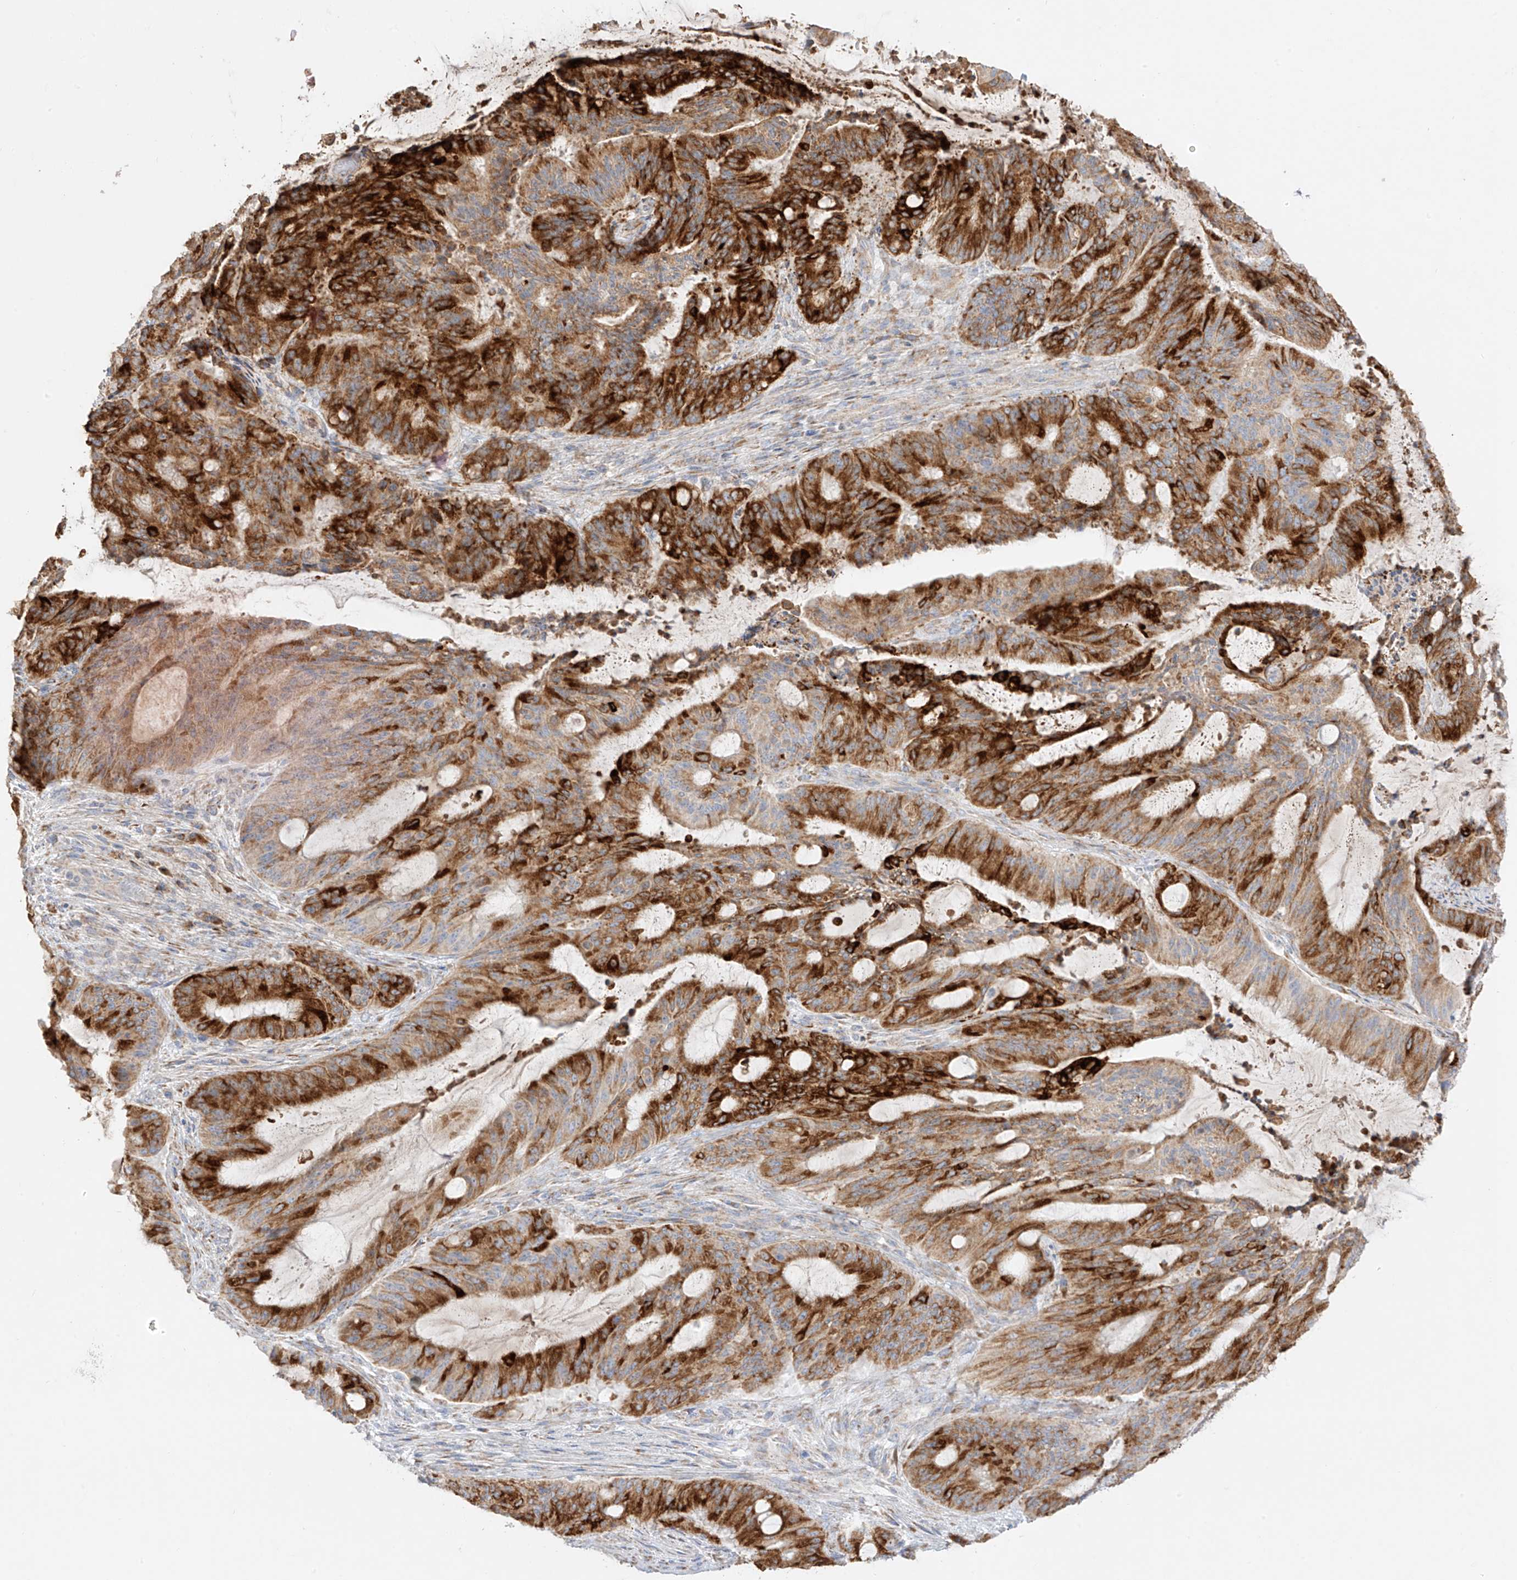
{"staining": {"intensity": "strong", "quantity": ">75%", "location": "cytoplasmic/membranous"}, "tissue": "liver cancer", "cell_type": "Tumor cells", "image_type": "cancer", "snomed": [{"axis": "morphology", "description": "Normal tissue, NOS"}, {"axis": "morphology", "description": "Cholangiocarcinoma"}, {"axis": "topography", "description": "Liver"}, {"axis": "topography", "description": "Peripheral nerve tissue"}], "caption": "This is a histology image of immunohistochemistry (IHC) staining of liver cancer (cholangiocarcinoma), which shows strong positivity in the cytoplasmic/membranous of tumor cells.", "gene": "COLGALT2", "patient": {"sex": "female", "age": 73}}